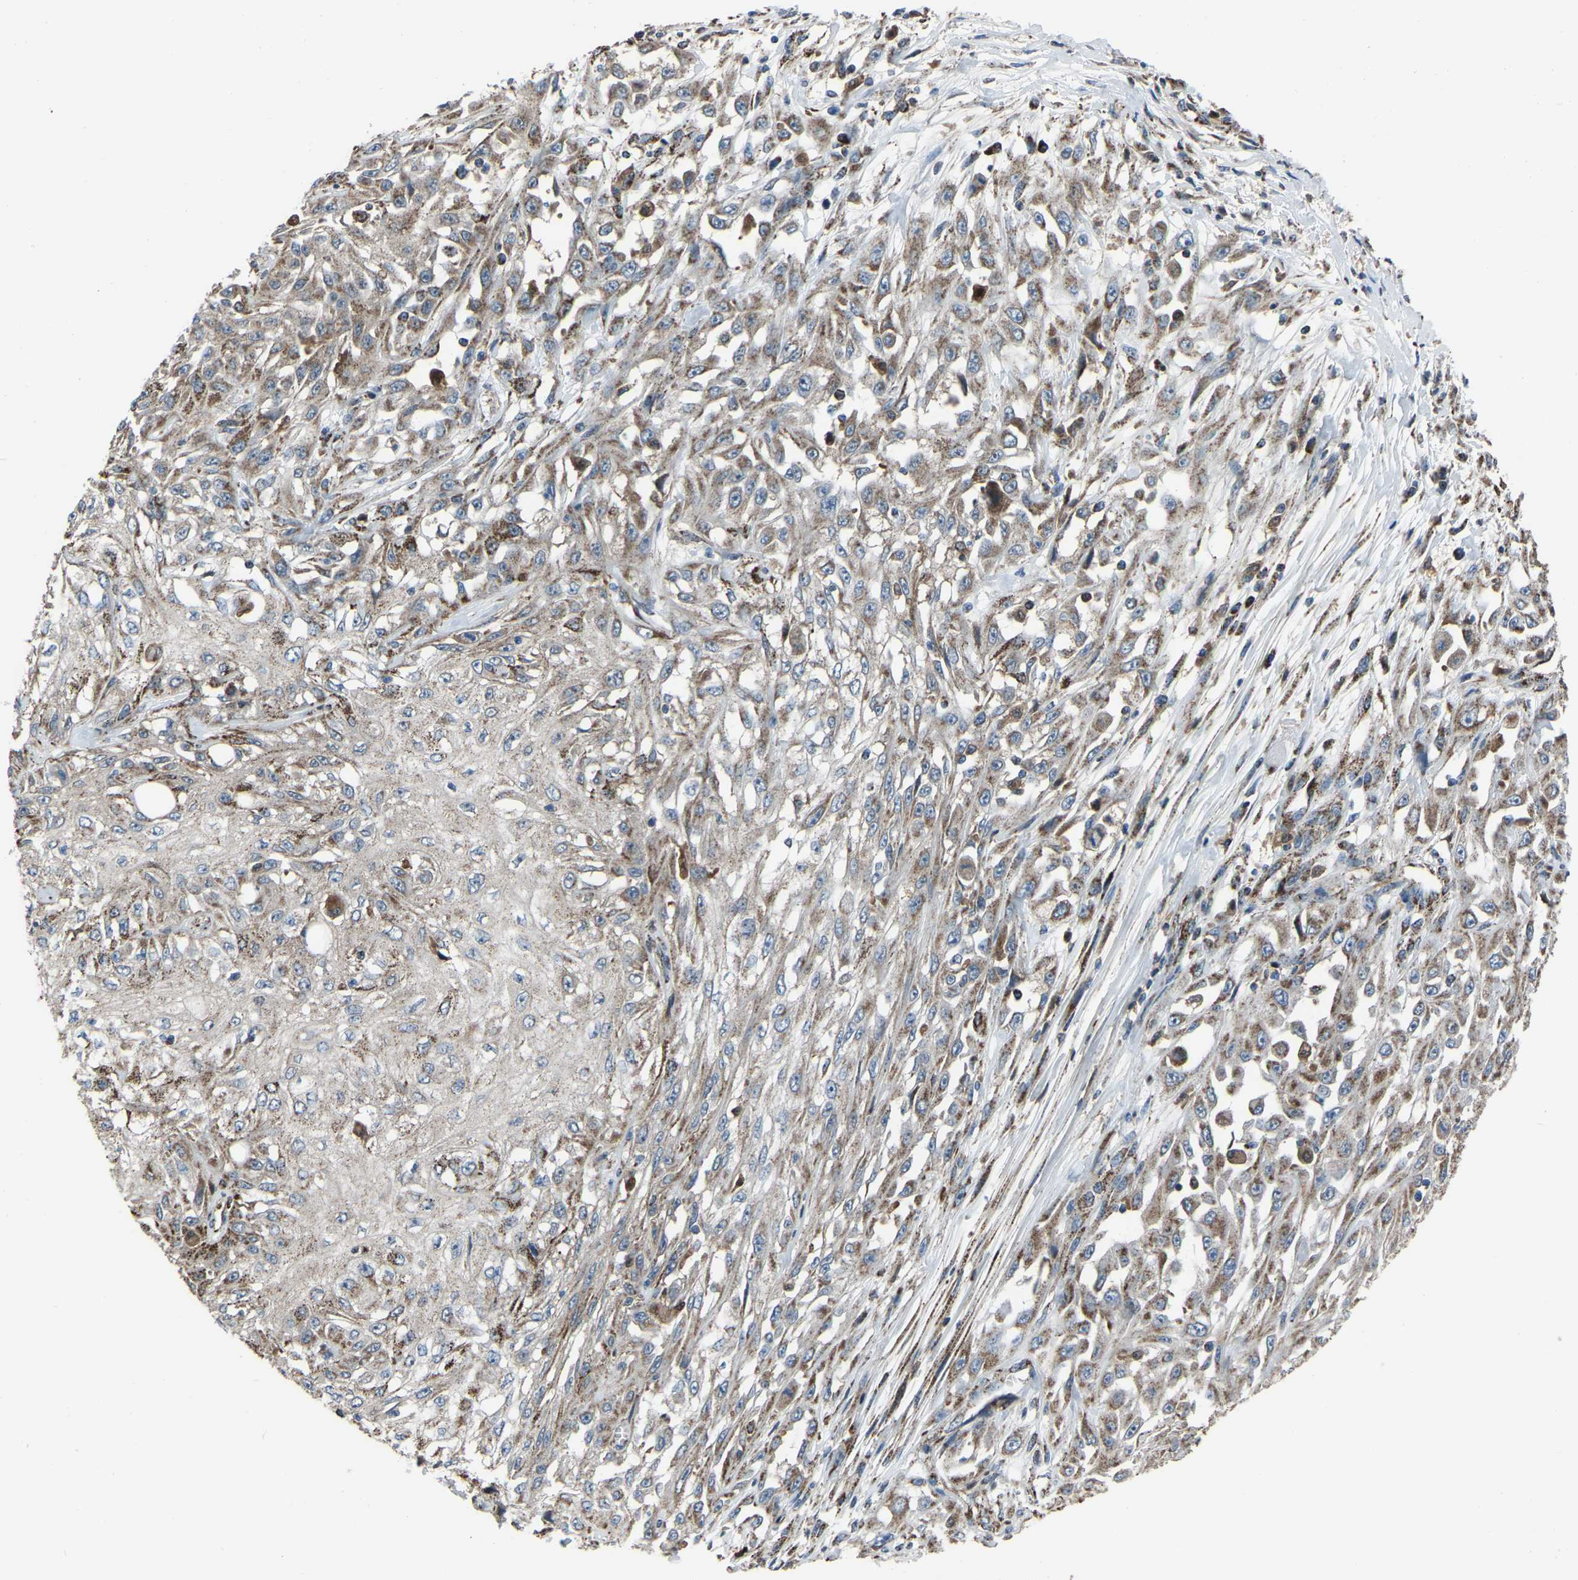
{"staining": {"intensity": "moderate", "quantity": "25%-75%", "location": "cytoplasmic/membranous"}, "tissue": "skin cancer", "cell_type": "Tumor cells", "image_type": "cancer", "snomed": [{"axis": "morphology", "description": "Squamous cell carcinoma, NOS"}, {"axis": "morphology", "description": "Squamous cell carcinoma, metastatic, NOS"}, {"axis": "topography", "description": "Skin"}, {"axis": "topography", "description": "Lymph node"}], "caption": "Moderate cytoplasmic/membranous staining for a protein is seen in approximately 25%-75% of tumor cells of skin squamous cell carcinoma using IHC.", "gene": "AKR1A1", "patient": {"sex": "male", "age": 75}}